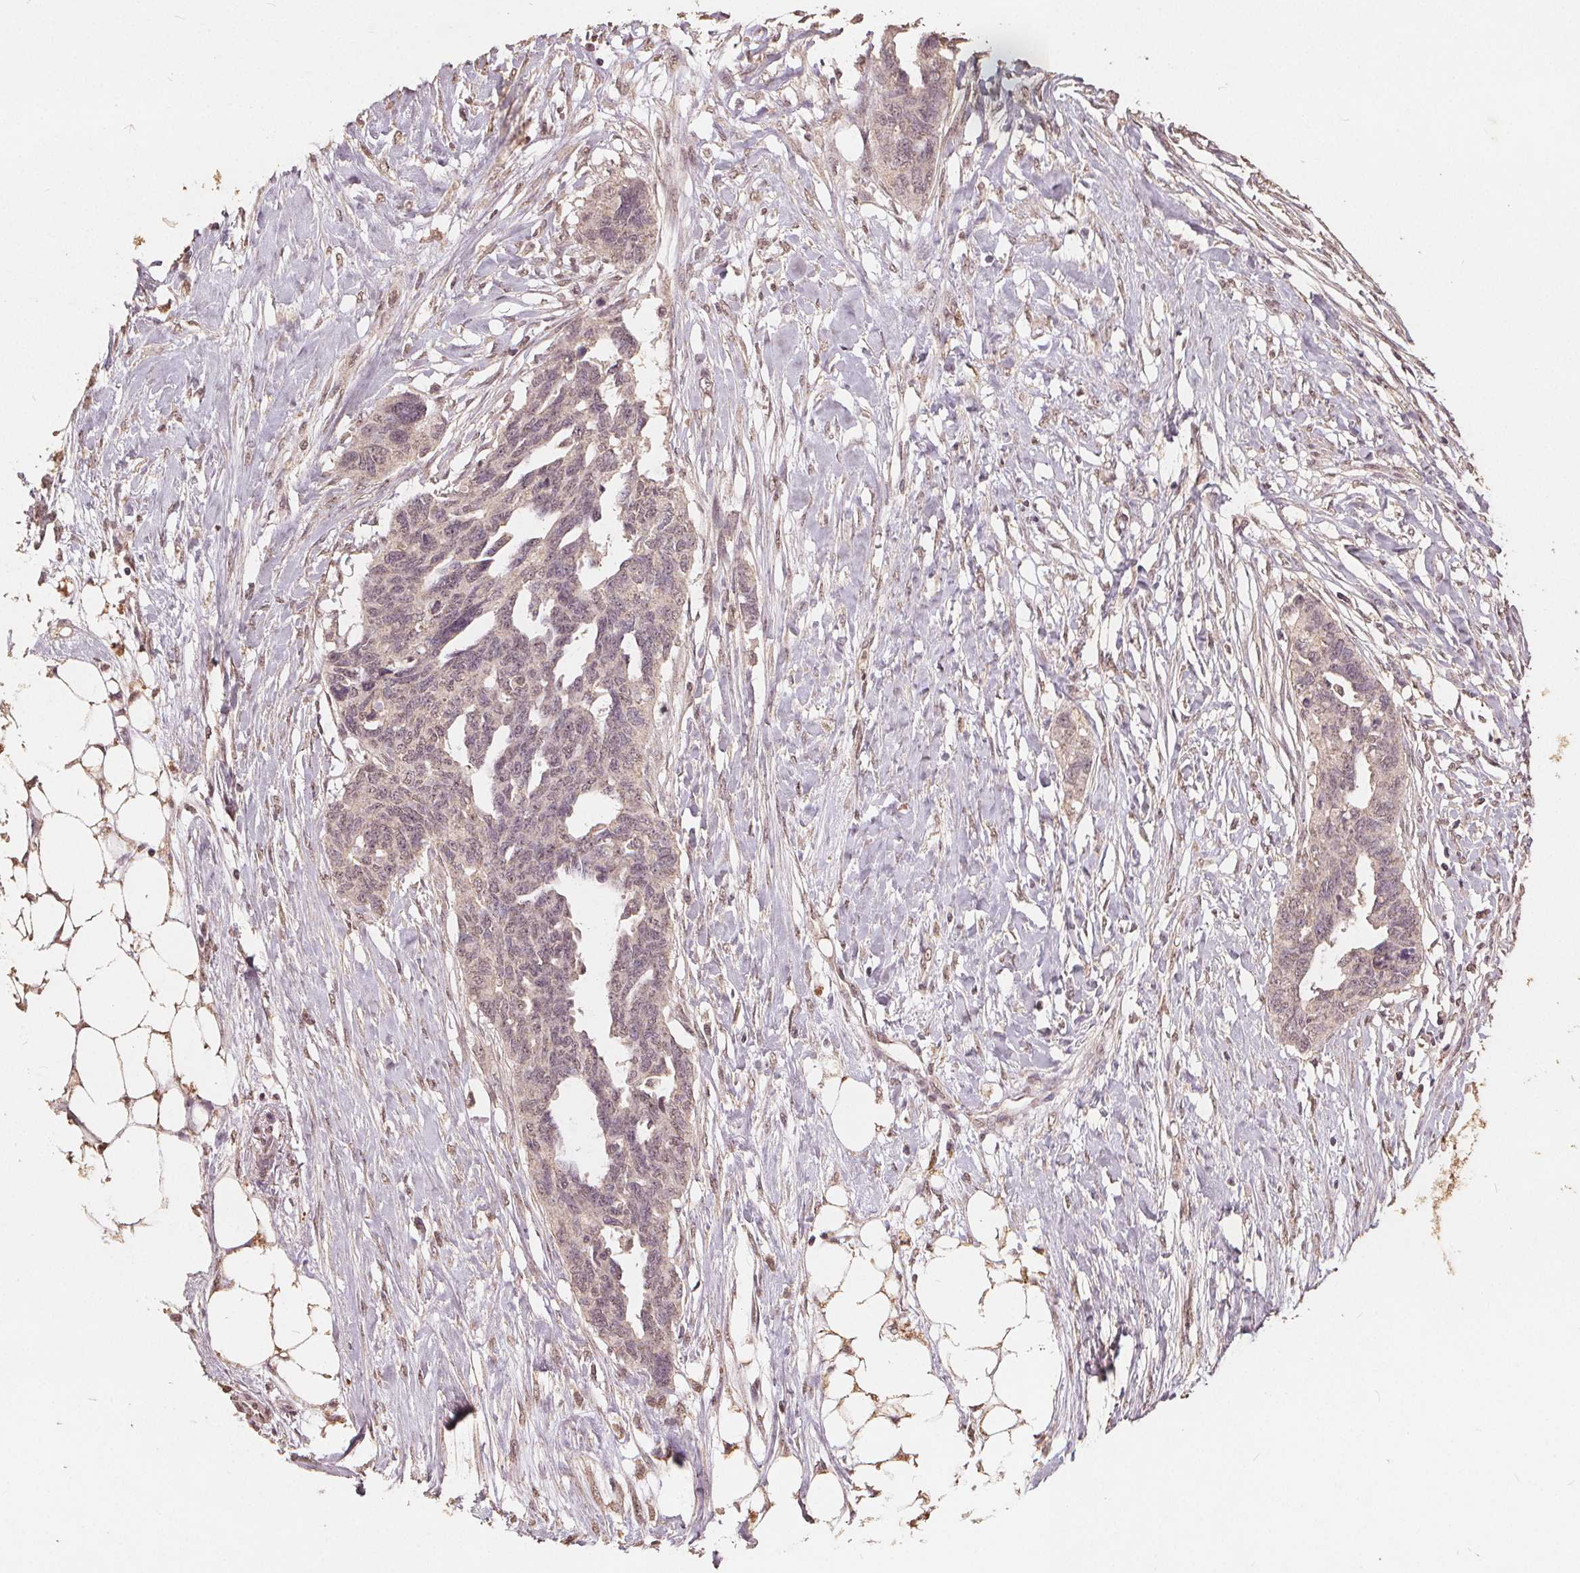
{"staining": {"intensity": "negative", "quantity": "none", "location": "none"}, "tissue": "ovarian cancer", "cell_type": "Tumor cells", "image_type": "cancer", "snomed": [{"axis": "morphology", "description": "Cystadenocarcinoma, serous, NOS"}, {"axis": "topography", "description": "Ovary"}], "caption": "This micrograph is of ovarian cancer stained with immunohistochemistry to label a protein in brown with the nuclei are counter-stained blue. There is no staining in tumor cells.", "gene": "DSG3", "patient": {"sex": "female", "age": 69}}